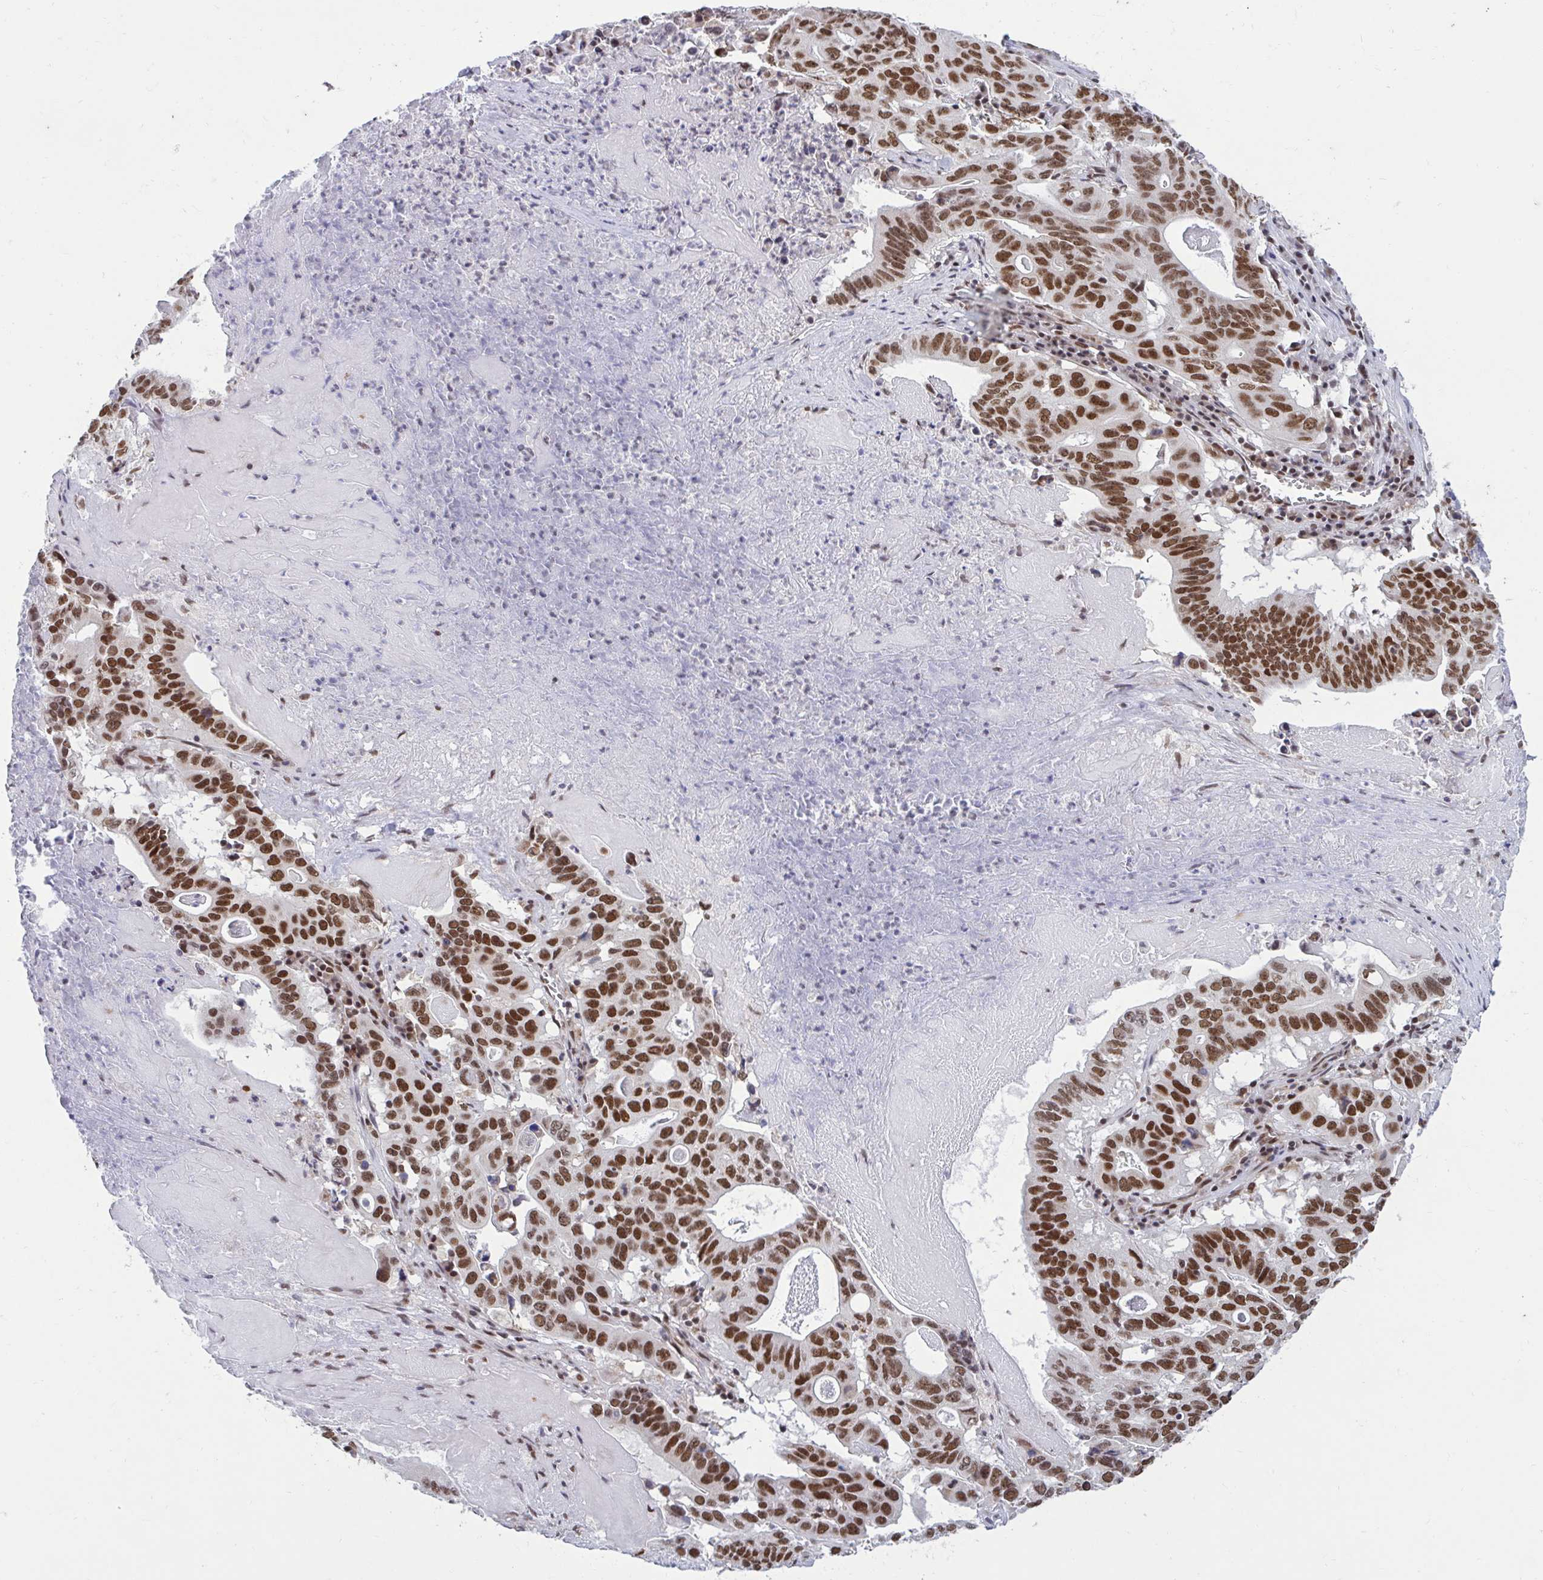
{"staining": {"intensity": "strong", "quantity": ">75%", "location": "nuclear"}, "tissue": "lung cancer", "cell_type": "Tumor cells", "image_type": "cancer", "snomed": [{"axis": "morphology", "description": "Adenocarcinoma, NOS"}, {"axis": "topography", "description": "Lung"}], "caption": "High-power microscopy captured an immunohistochemistry photomicrograph of adenocarcinoma (lung), revealing strong nuclear positivity in about >75% of tumor cells.", "gene": "PHF10", "patient": {"sex": "female", "age": 60}}